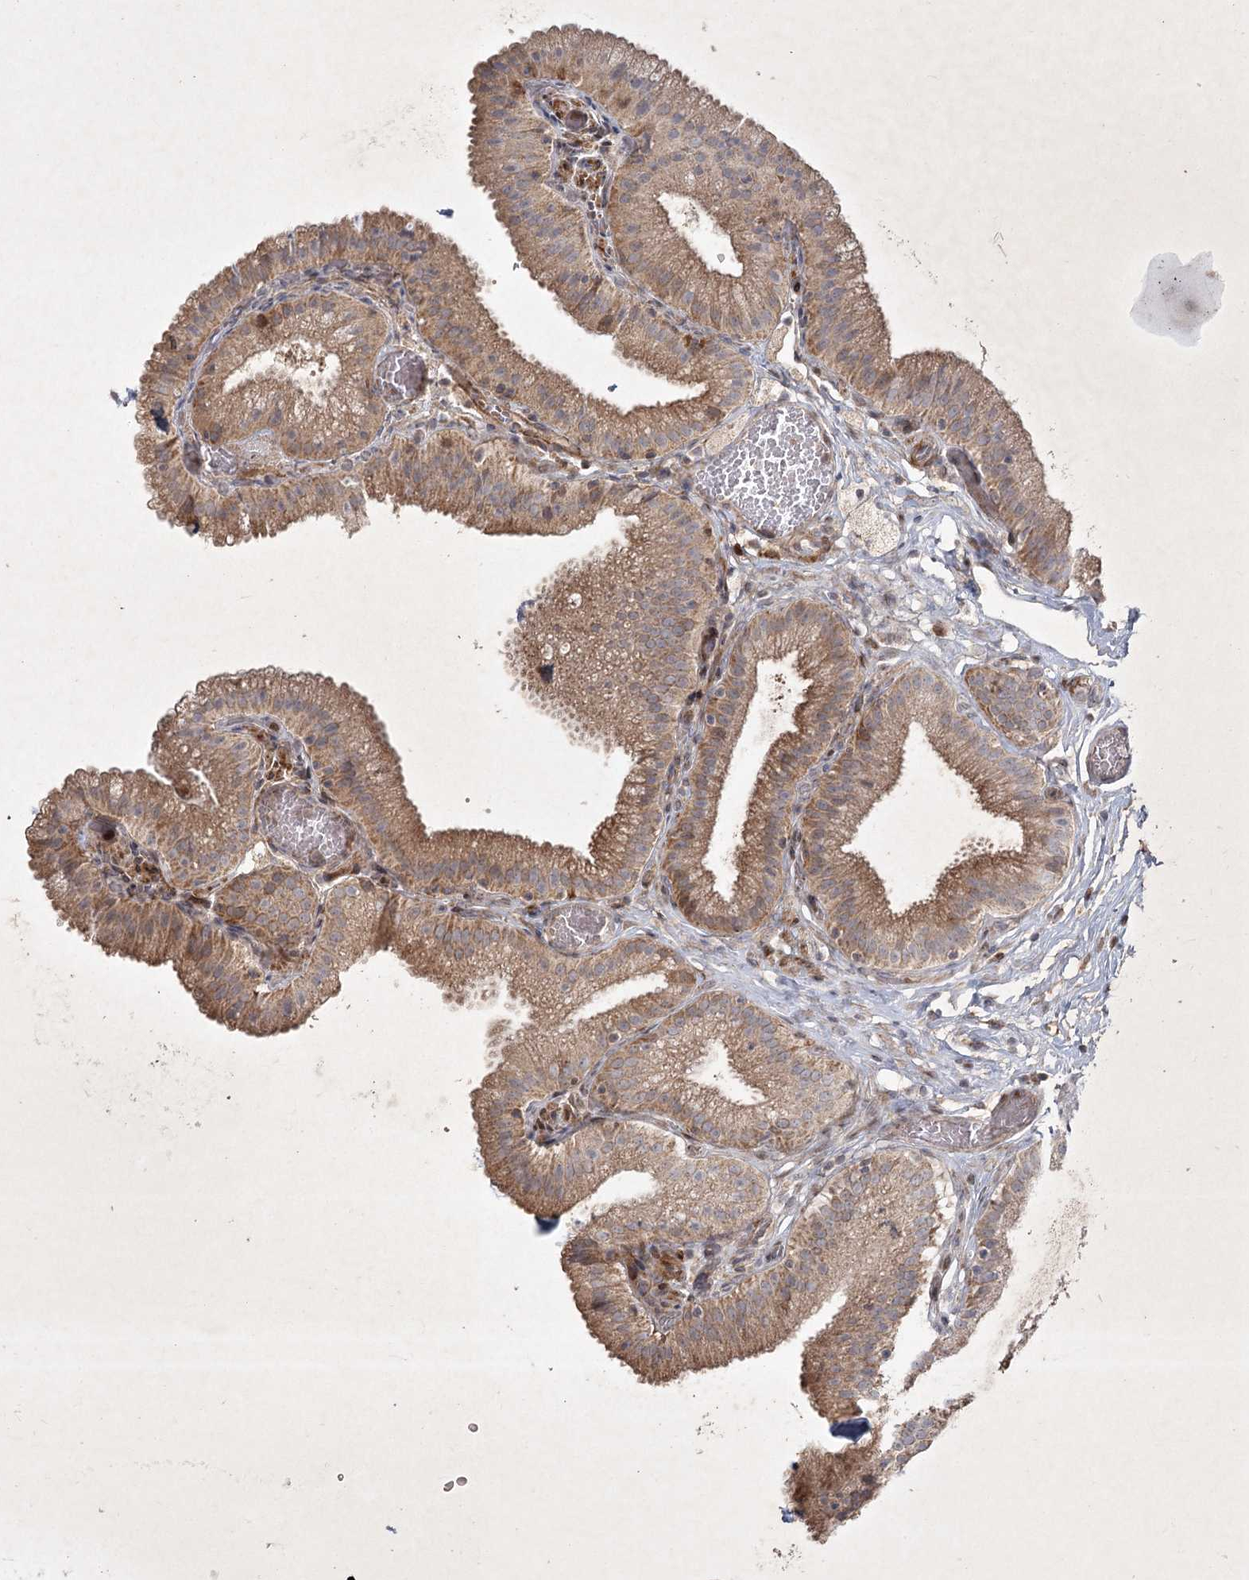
{"staining": {"intensity": "moderate", "quantity": ">75%", "location": "cytoplasmic/membranous"}, "tissue": "gallbladder", "cell_type": "Glandular cells", "image_type": "normal", "snomed": [{"axis": "morphology", "description": "Normal tissue, NOS"}, {"axis": "topography", "description": "Gallbladder"}], "caption": "The histopathology image displays a brown stain indicating the presence of a protein in the cytoplasmic/membranous of glandular cells in gallbladder. Nuclei are stained in blue.", "gene": "KBTBD4", "patient": {"sex": "male", "age": 54}}